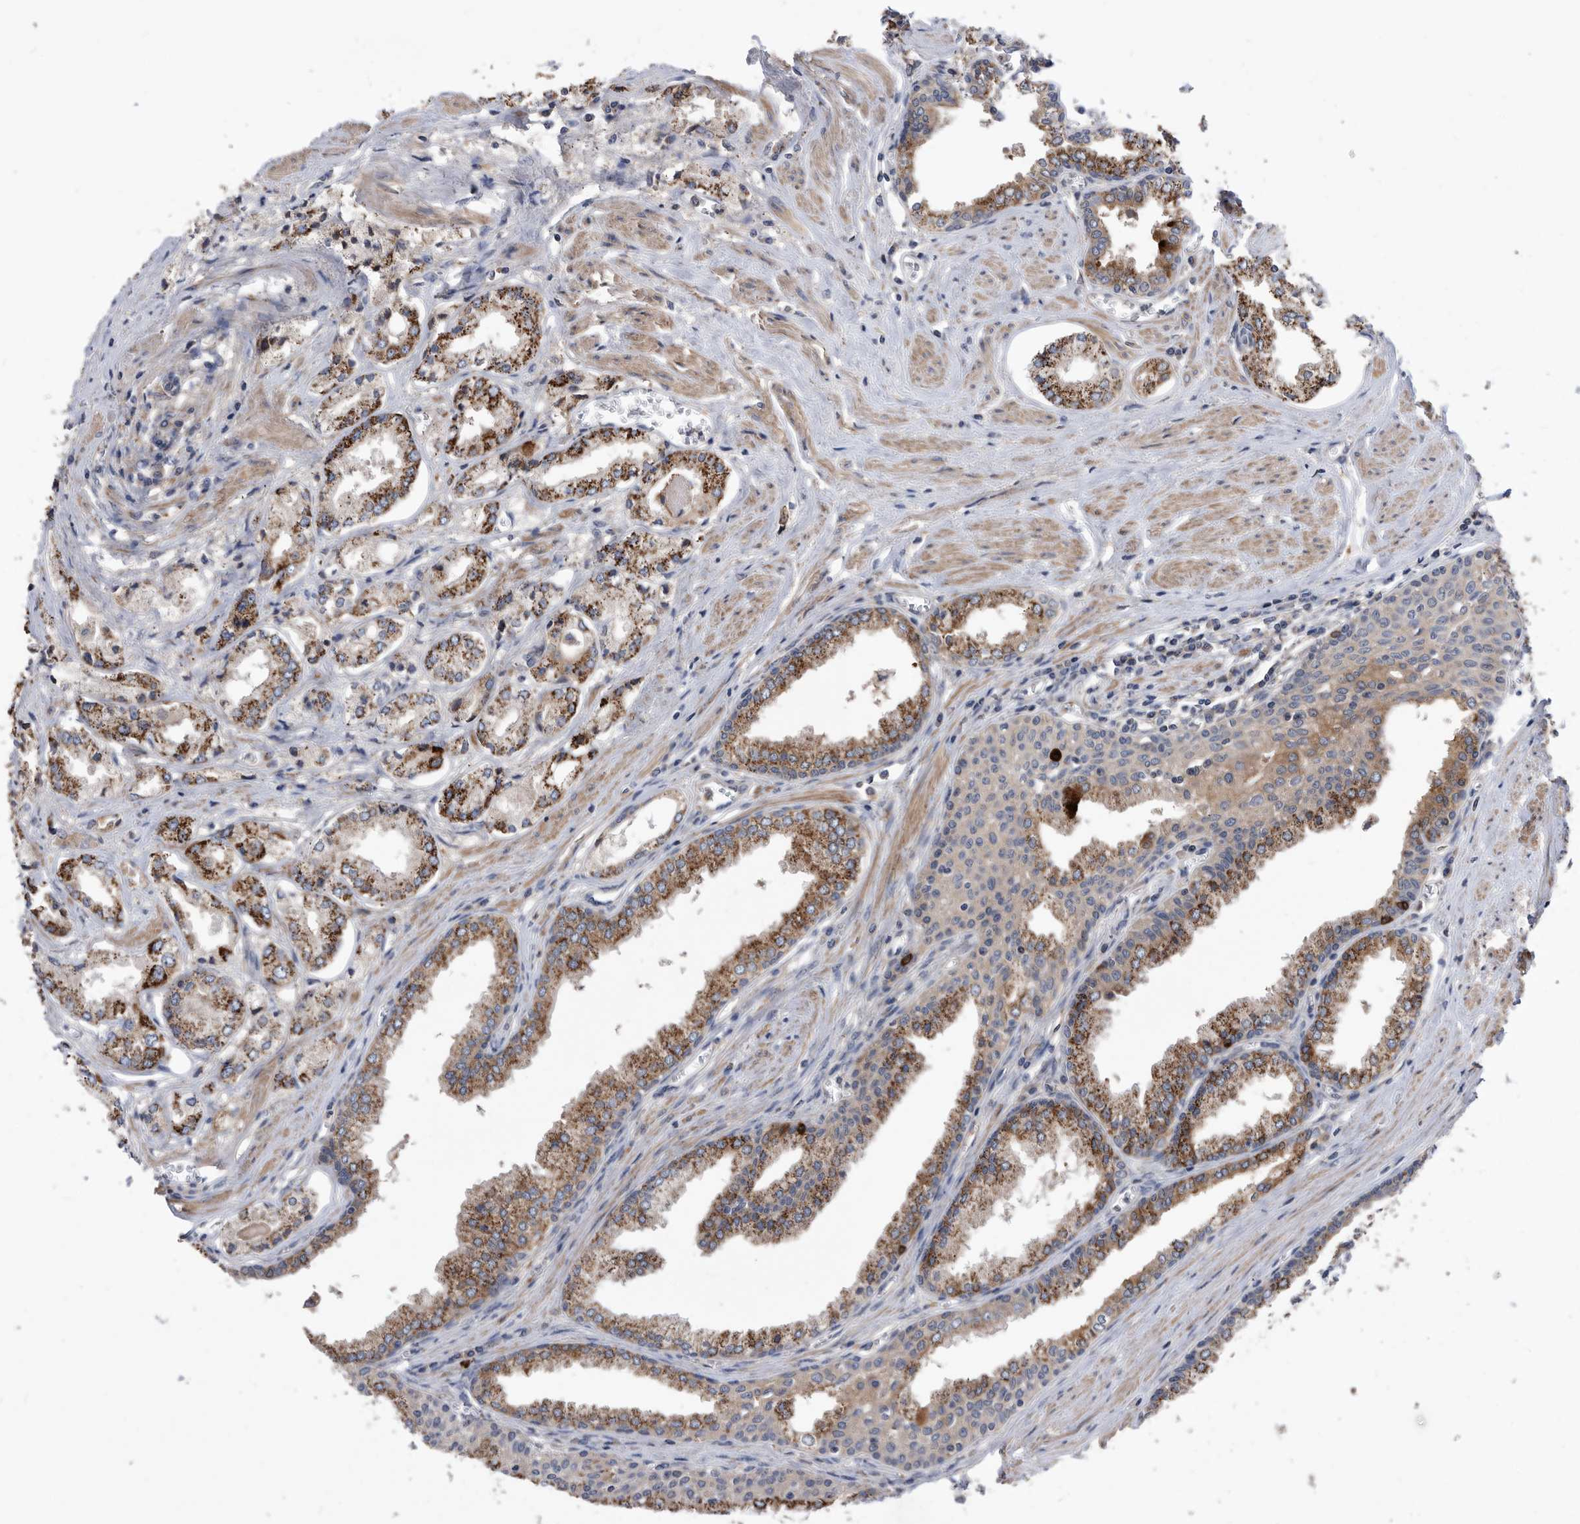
{"staining": {"intensity": "moderate", "quantity": ">75%", "location": "cytoplasmic/membranous"}, "tissue": "prostate cancer", "cell_type": "Tumor cells", "image_type": "cancer", "snomed": [{"axis": "morphology", "description": "Adenocarcinoma, Low grade"}, {"axis": "topography", "description": "Prostate"}], "caption": "The photomicrograph shows staining of prostate low-grade adenocarcinoma, revealing moderate cytoplasmic/membranous protein expression (brown color) within tumor cells. The protein of interest is stained brown, and the nuclei are stained in blue (DAB (3,3'-diaminobenzidine) IHC with brightfield microscopy, high magnification).", "gene": "BAIAP3", "patient": {"sex": "male", "age": 60}}